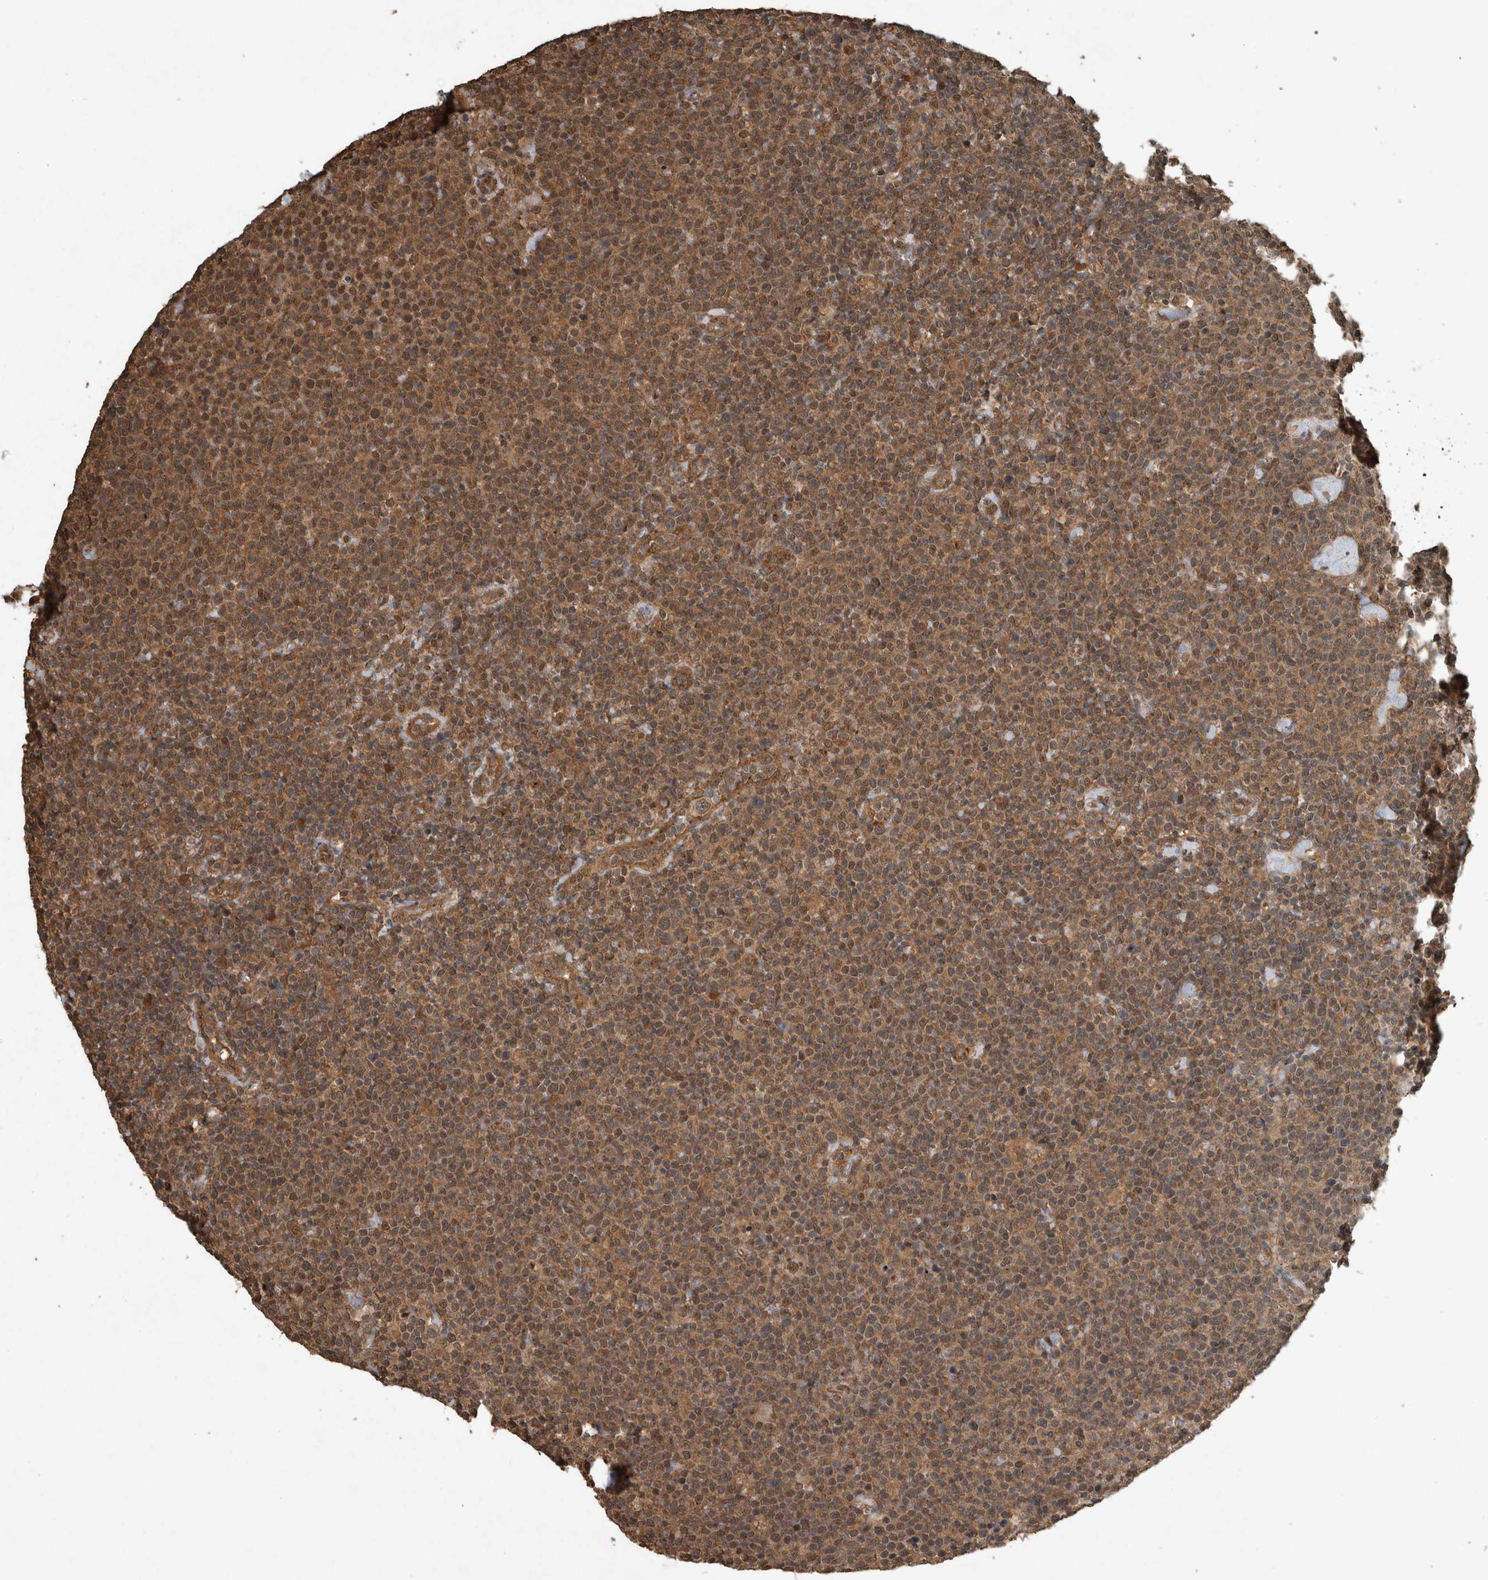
{"staining": {"intensity": "moderate", "quantity": ">75%", "location": "cytoplasmic/membranous,nuclear"}, "tissue": "lymphoma", "cell_type": "Tumor cells", "image_type": "cancer", "snomed": [{"axis": "morphology", "description": "Malignant lymphoma, non-Hodgkin's type, High grade"}, {"axis": "topography", "description": "Lymph node"}], "caption": "Protein expression by immunohistochemistry (IHC) displays moderate cytoplasmic/membranous and nuclear positivity in about >75% of tumor cells in lymphoma.", "gene": "ARHGEF12", "patient": {"sex": "male", "age": 61}}